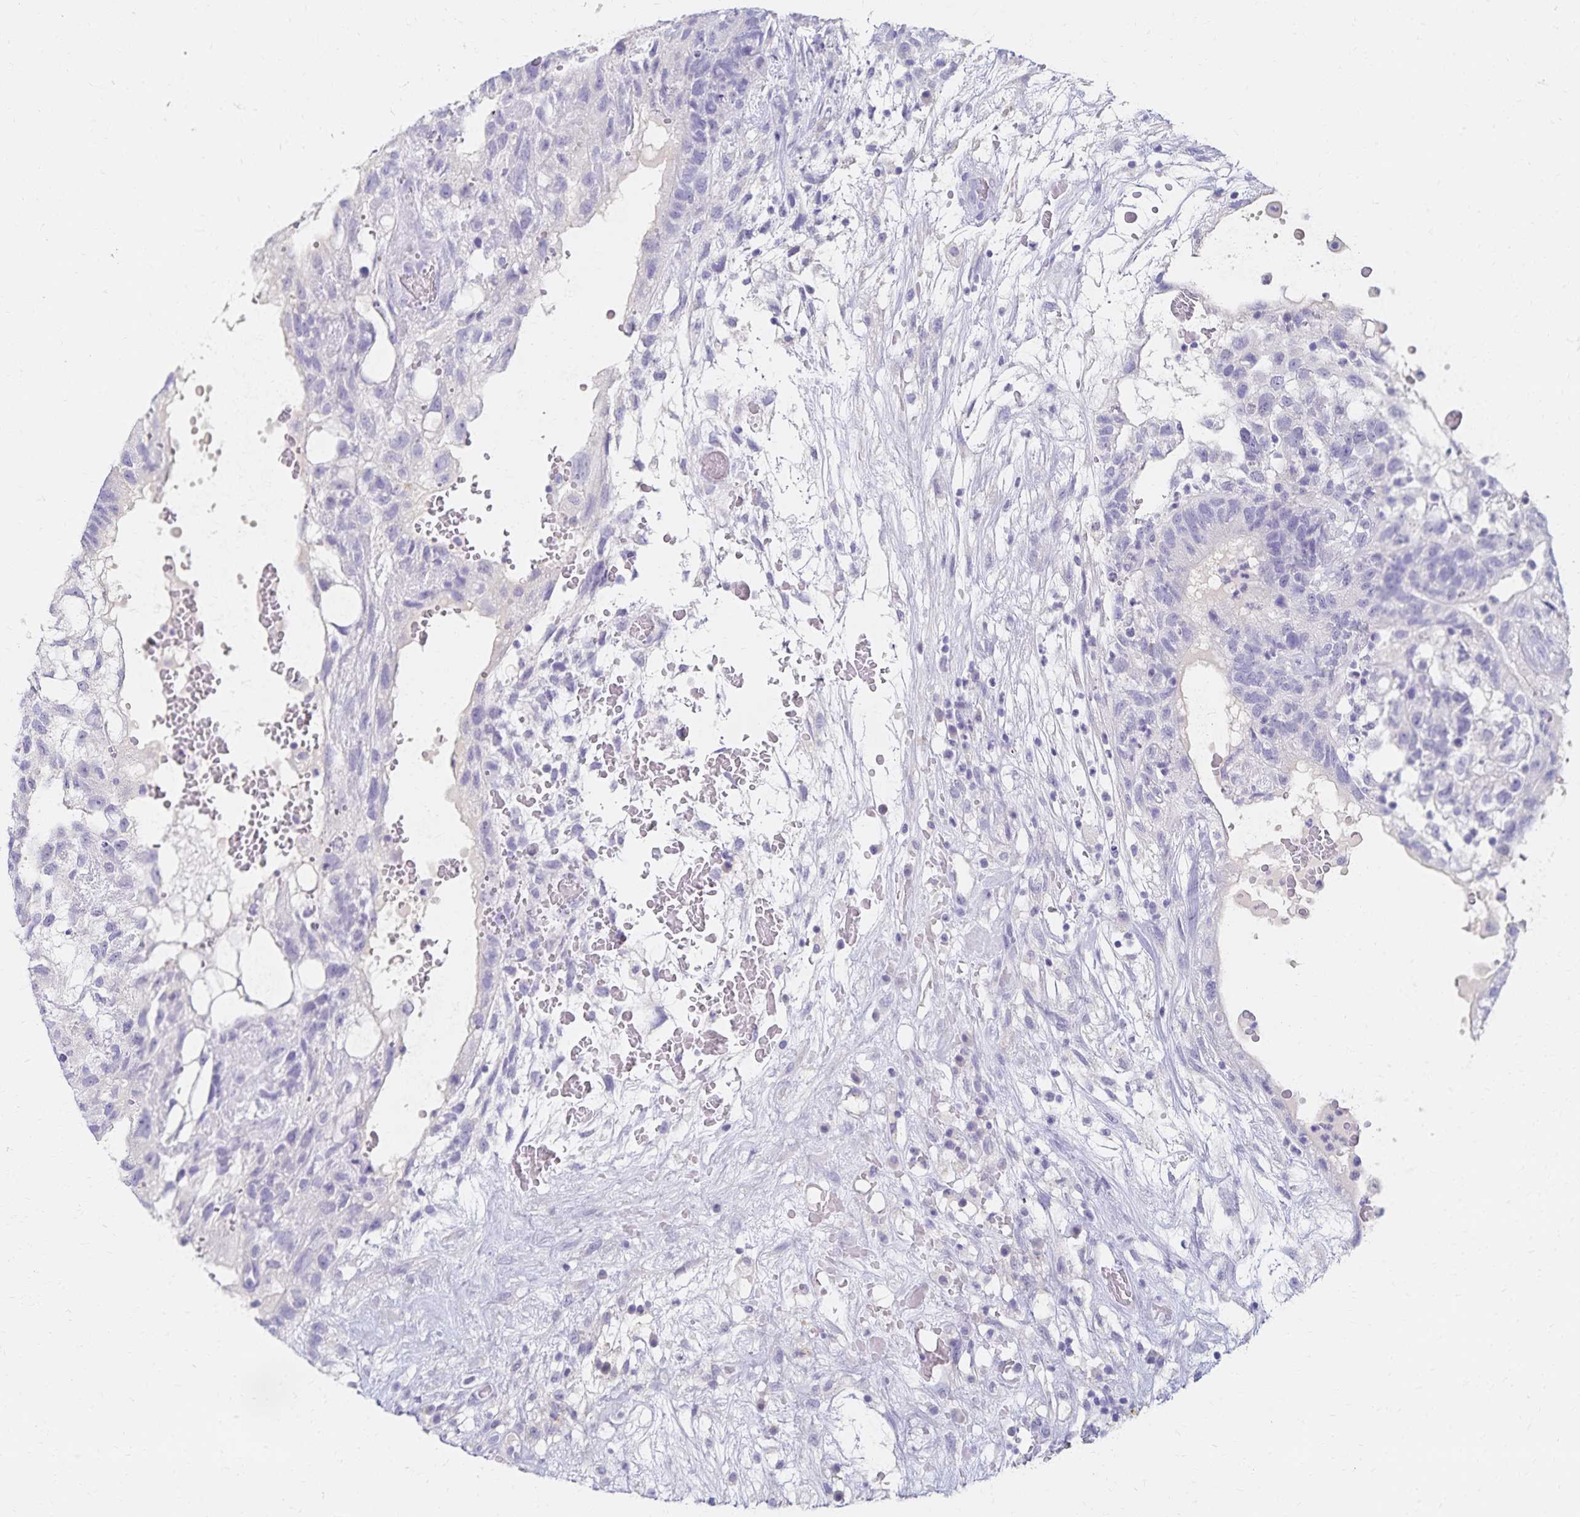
{"staining": {"intensity": "negative", "quantity": "none", "location": "none"}, "tissue": "testis cancer", "cell_type": "Tumor cells", "image_type": "cancer", "snomed": [{"axis": "morphology", "description": "Normal tissue, NOS"}, {"axis": "morphology", "description": "Carcinoma, Embryonal, NOS"}, {"axis": "topography", "description": "Testis"}], "caption": "IHC of embryonal carcinoma (testis) displays no positivity in tumor cells.", "gene": "C2orf50", "patient": {"sex": "male", "age": 32}}